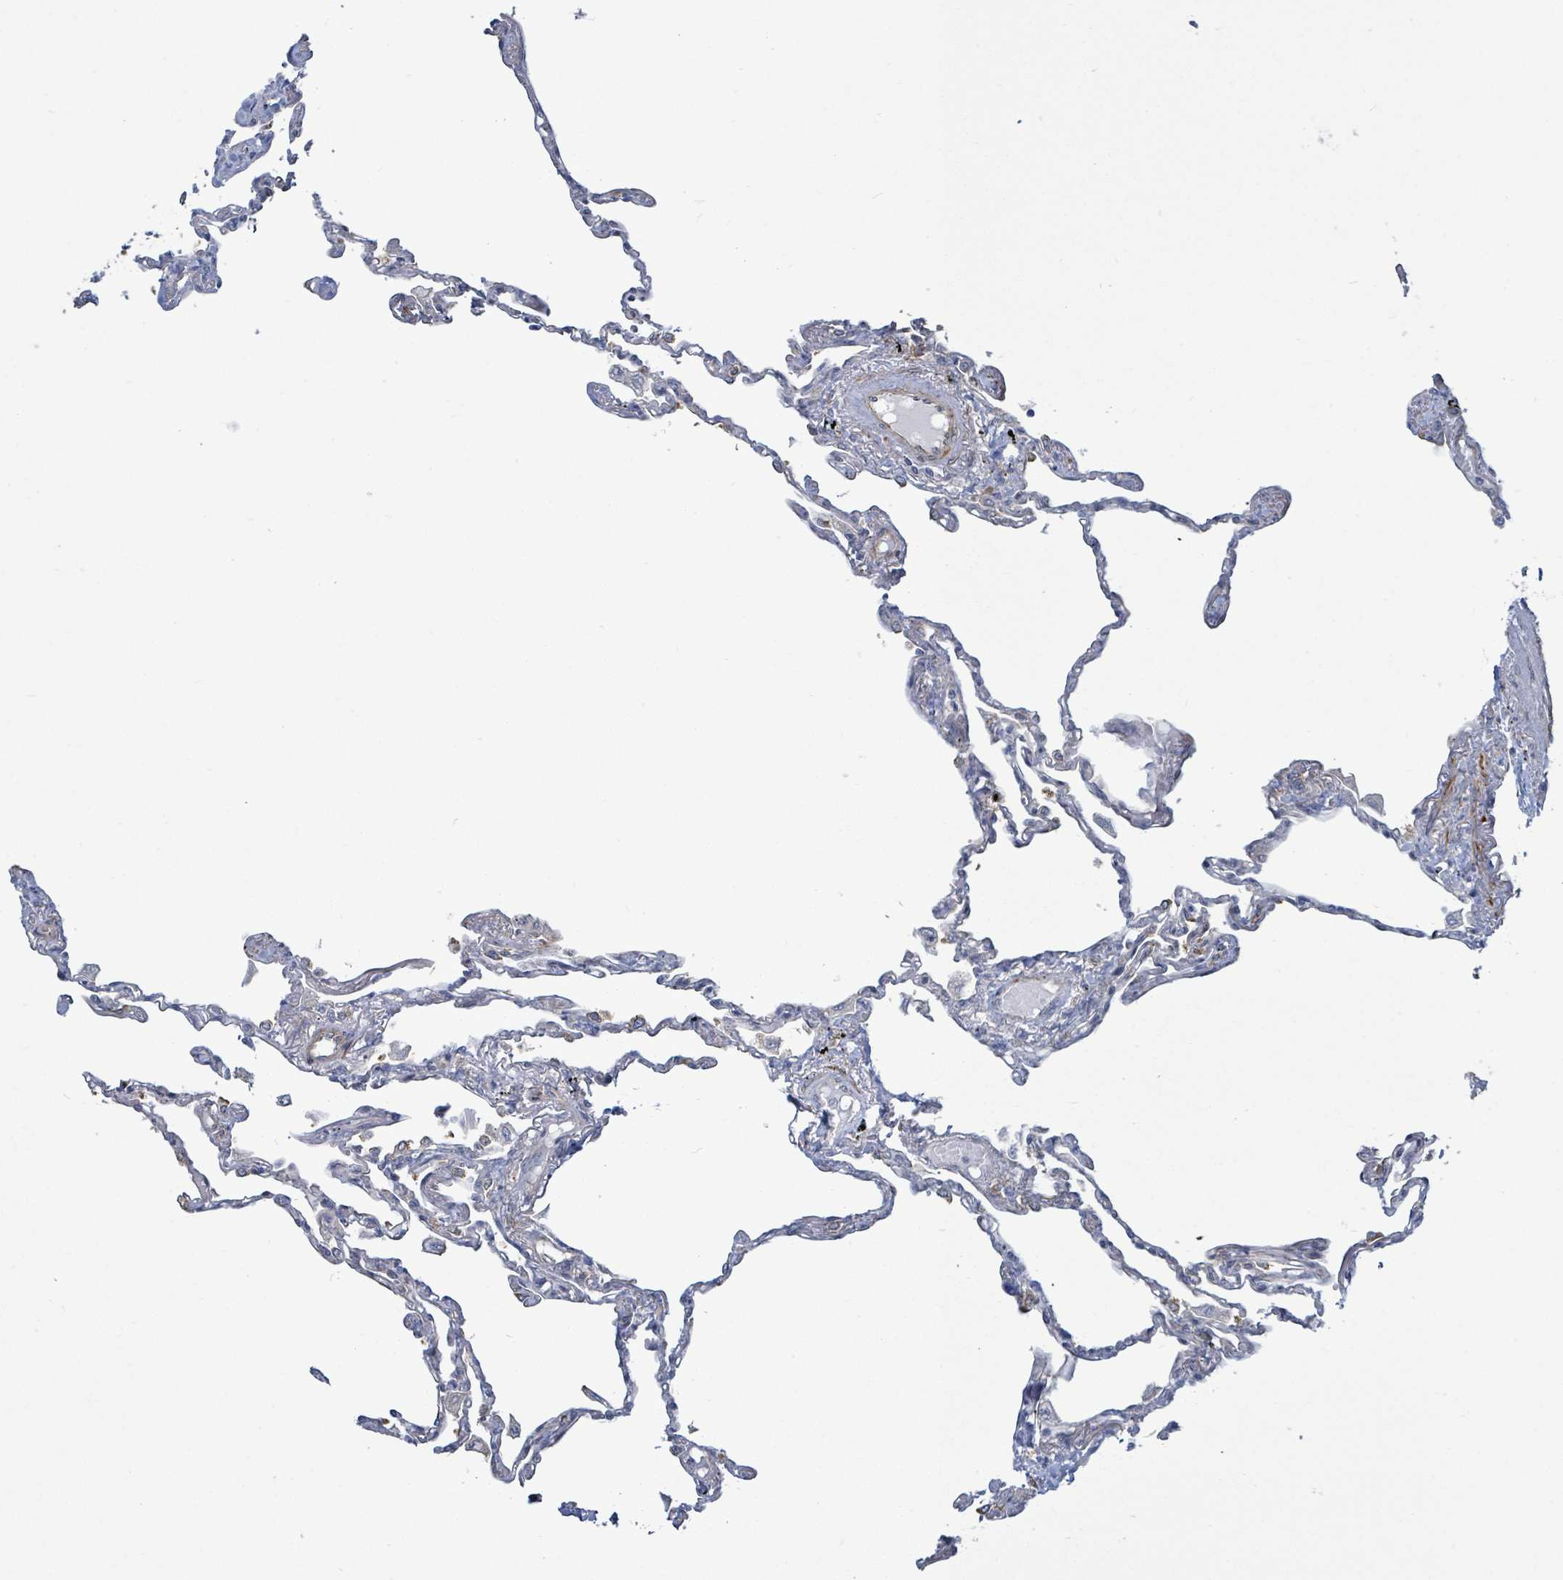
{"staining": {"intensity": "negative", "quantity": "none", "location": "none"}, "tissue": "lung", "cell_type": "Alveolar cells", "image_type": "normal", "snomed": [{"axis": "morphology", "description": "Normal tissue, NOS"}, {"axis": "topography", "description": "Lung"}], "caption": "This is an IHC micrograph of unremarkable lung. There is no expression in alveolar cells.", "gene": "SIRPB1", "patient": {"sex": "female", "age": 67}}